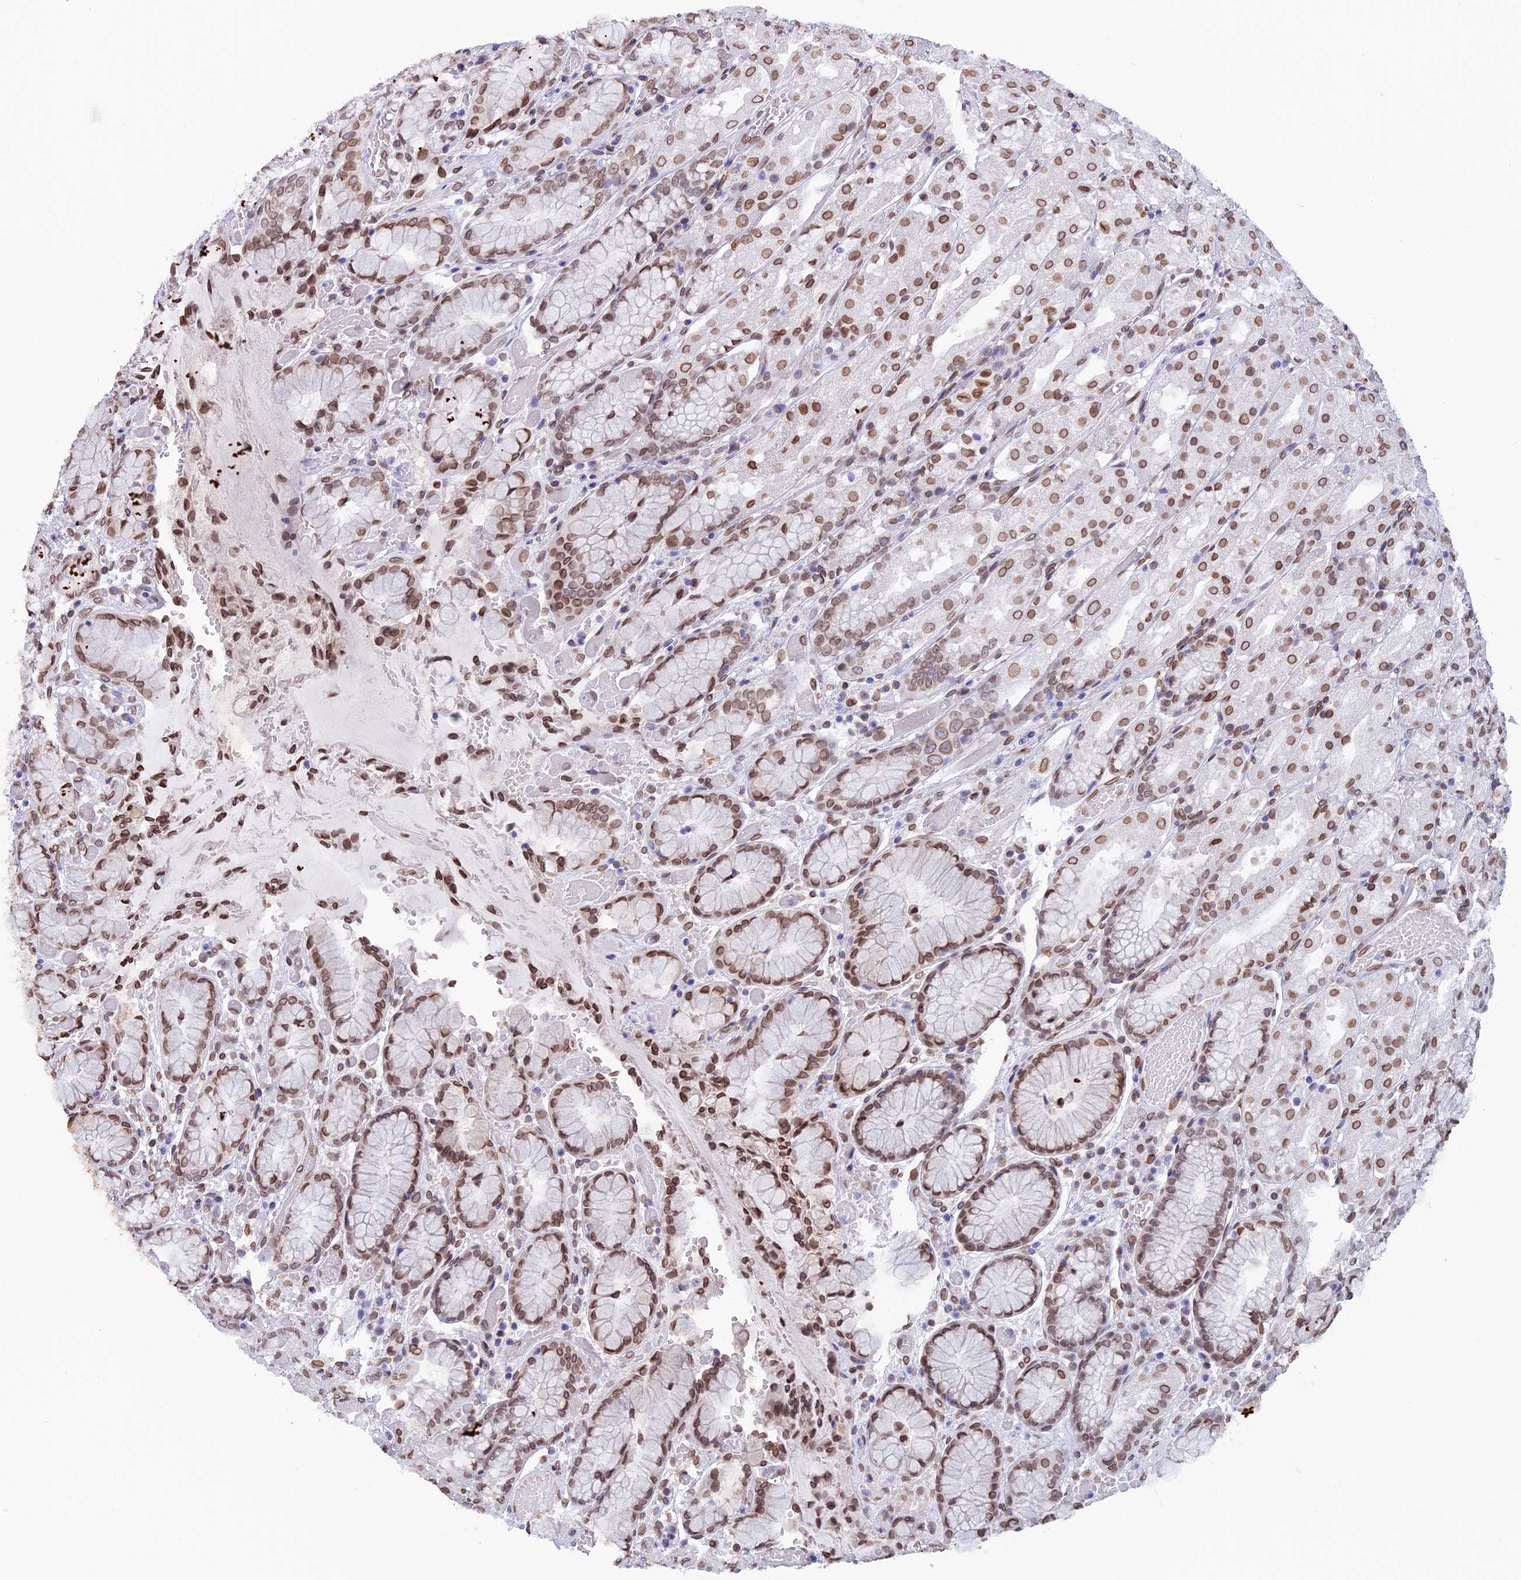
{"staining": {"intensity": "strong", "quantity": "25%-75%", "location": "cytoplasmic/membranous,nuclear"}, "tissue": "stomach", "cell_type": "Glandular cells", "image_type": "normal", "snomed": [{"axis": "morphology", "description": "Normal tissue, NOS"}, {"axis": "topography", "description": "Stomach, upper"}], "caption": "The histopathology image shows staining of unremarkable stomach, revealing strong cytoplasmic/membranous,nuclear protein expression (brown color) within glandular cells.", "gene": "TMPRSS7", "patient": {"sex": "male", "age": 72}}